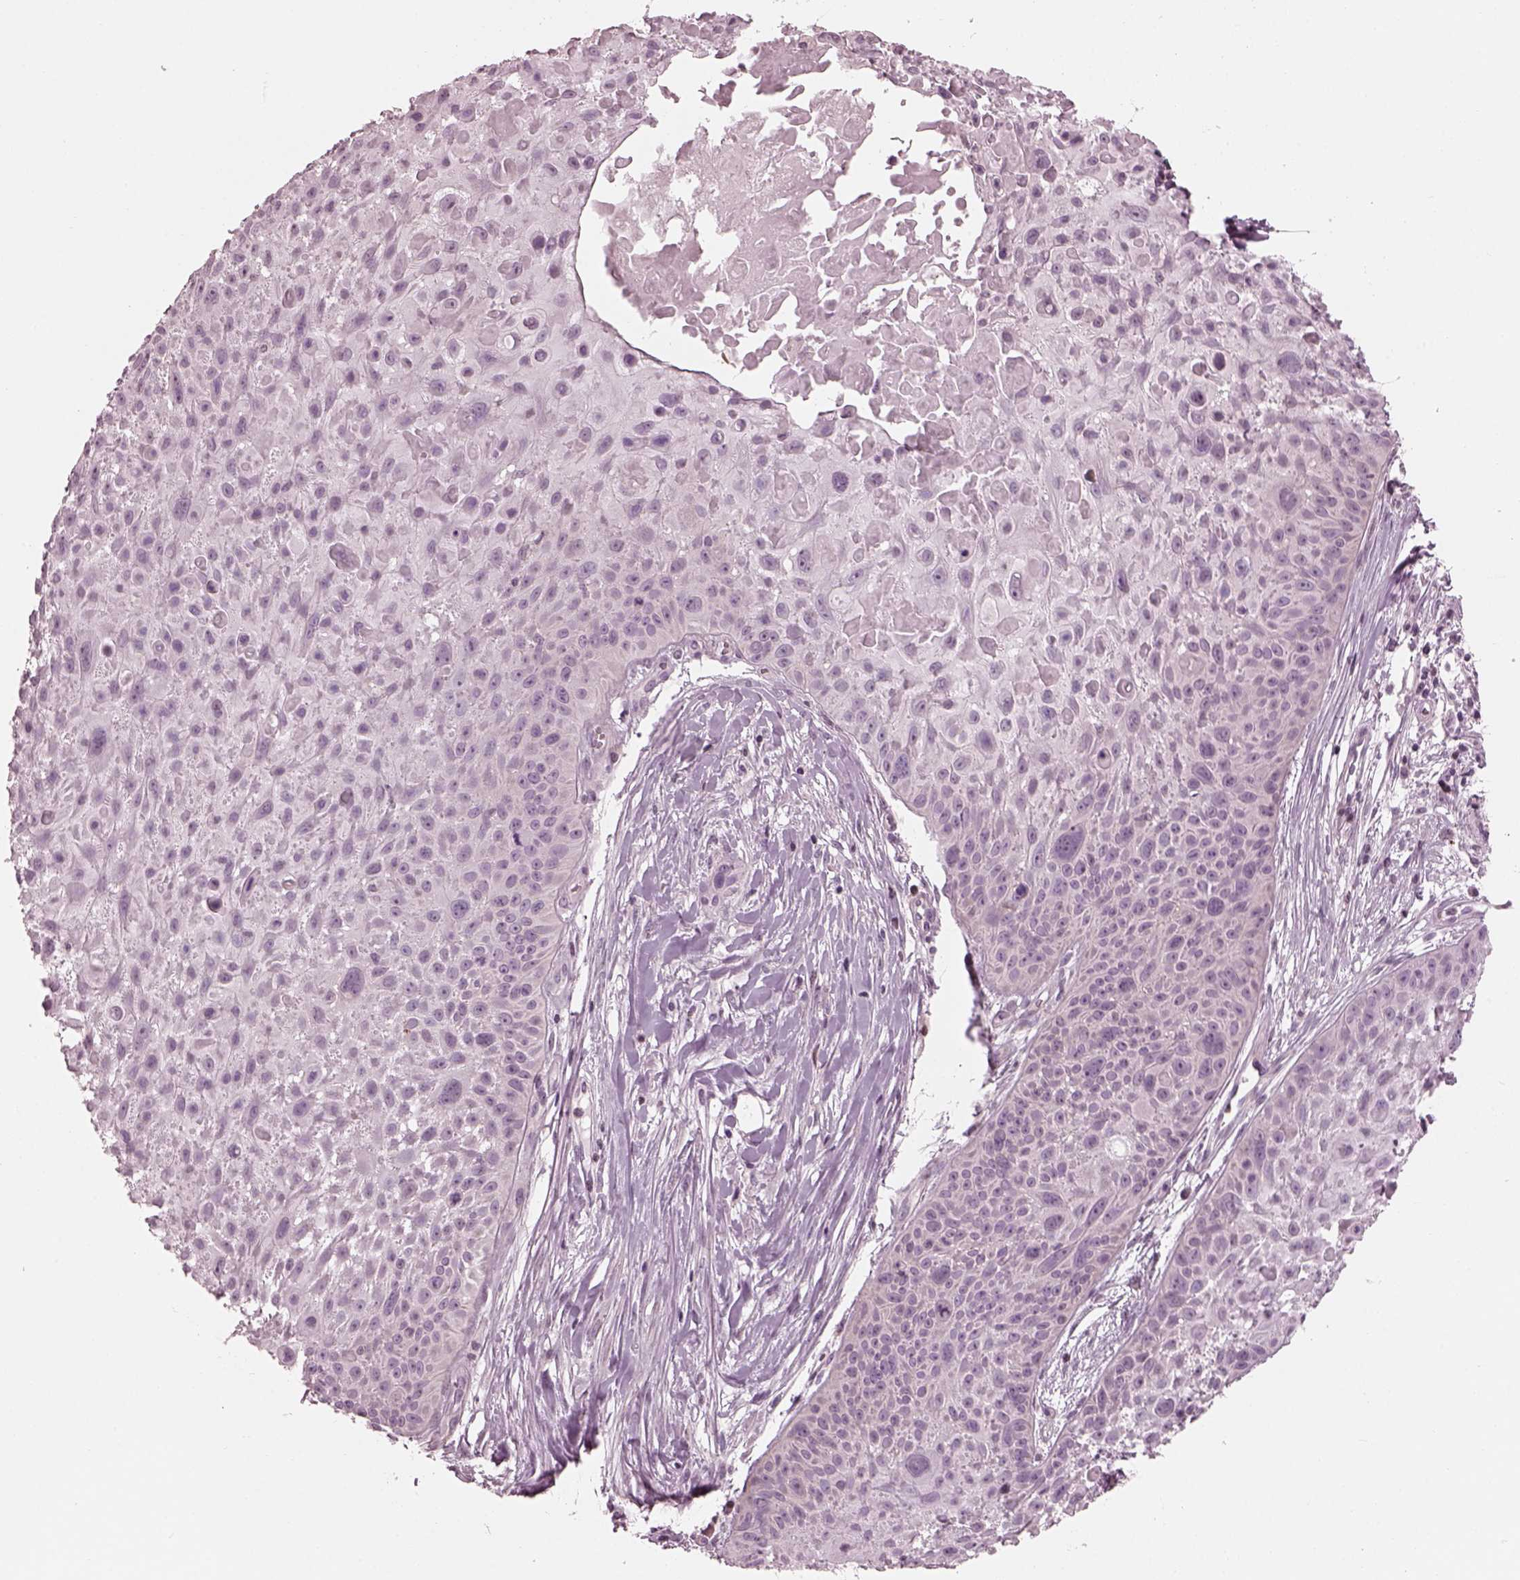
{"staining": {"intensity": "negative", "quantity": "none", "location": "none"}, "tissue": "skin cancer", "cell_type": "Tumor cells", "image_type": "cancer", "snomed": [{"axis": "morphology", "description": "Squamous cell carcinoma, NOS"}, {"axis": "topography", "description": "Skin"}, {"axis": "topography", "description": "Anal"}], "caption": "A photomicrograph of skin cancer (squamous cell carcinoma) stained for a protein shows no brown staining in tumor cells.", "gene": "BFSP1", "patient": {"sex": "female", "age": 75}}